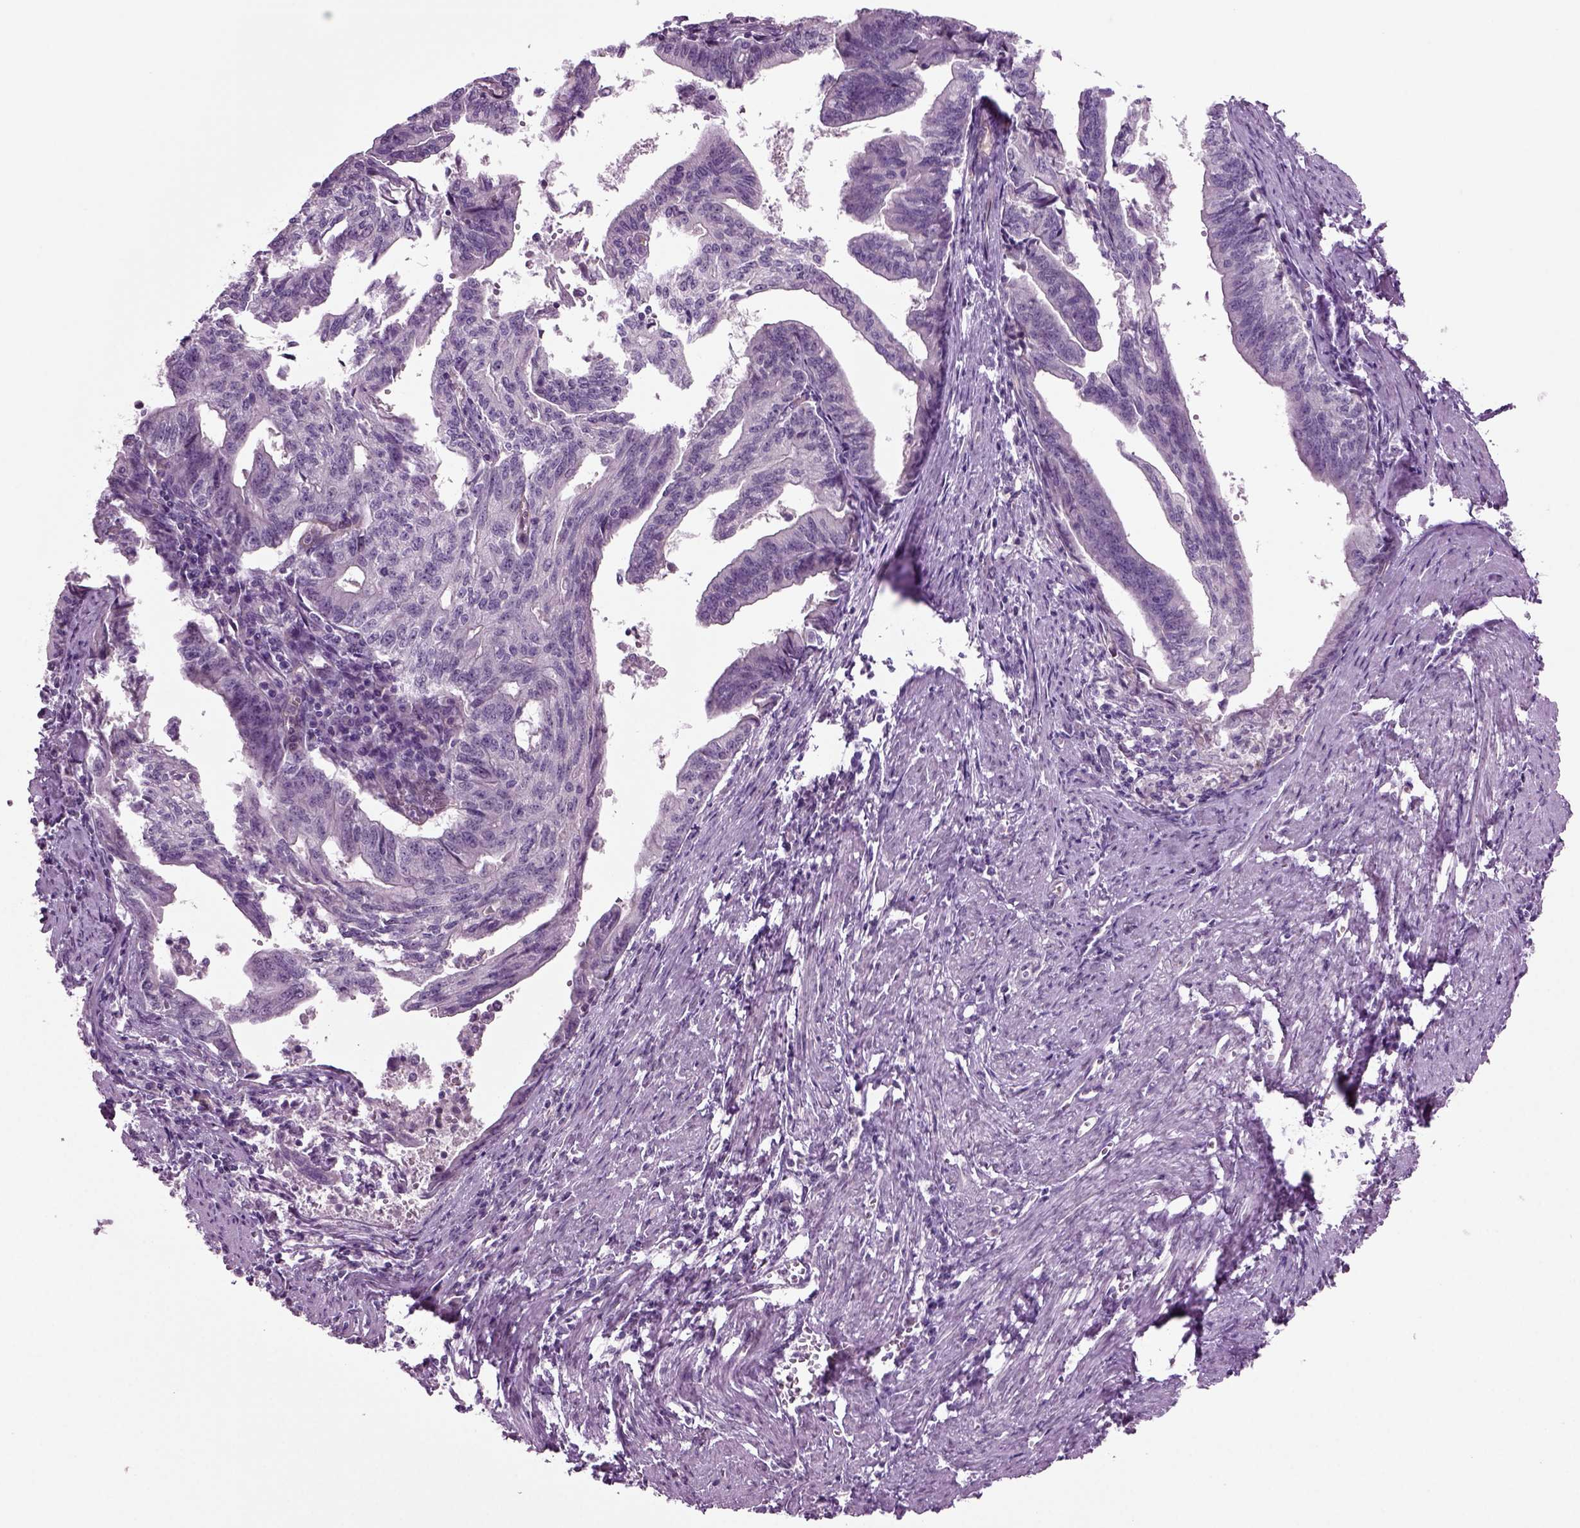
{"staining": {"intensity": "negative", "quantity": "none", "location": "none"}, "tissue": "endometrial cancer", "cell_type": "Tumor cells", "image_type": "cancer", "snomed": [{"axis": "morphology", "description": "Adenocarcinoma, NOS"}, {"axis": "topography", "description": "Endometrium"}], "caption": "Adenocarcinoma (endometrial) was stained to show a protein in brown. There is no significant expression in tumor cells. (DAB (3,3'-diaminobenzidine) immunohistochemistry visualized using brightfield microscopy, high magnification).", "gene": "COL9A2", "patient": {"sex": "female", "age": 65}}